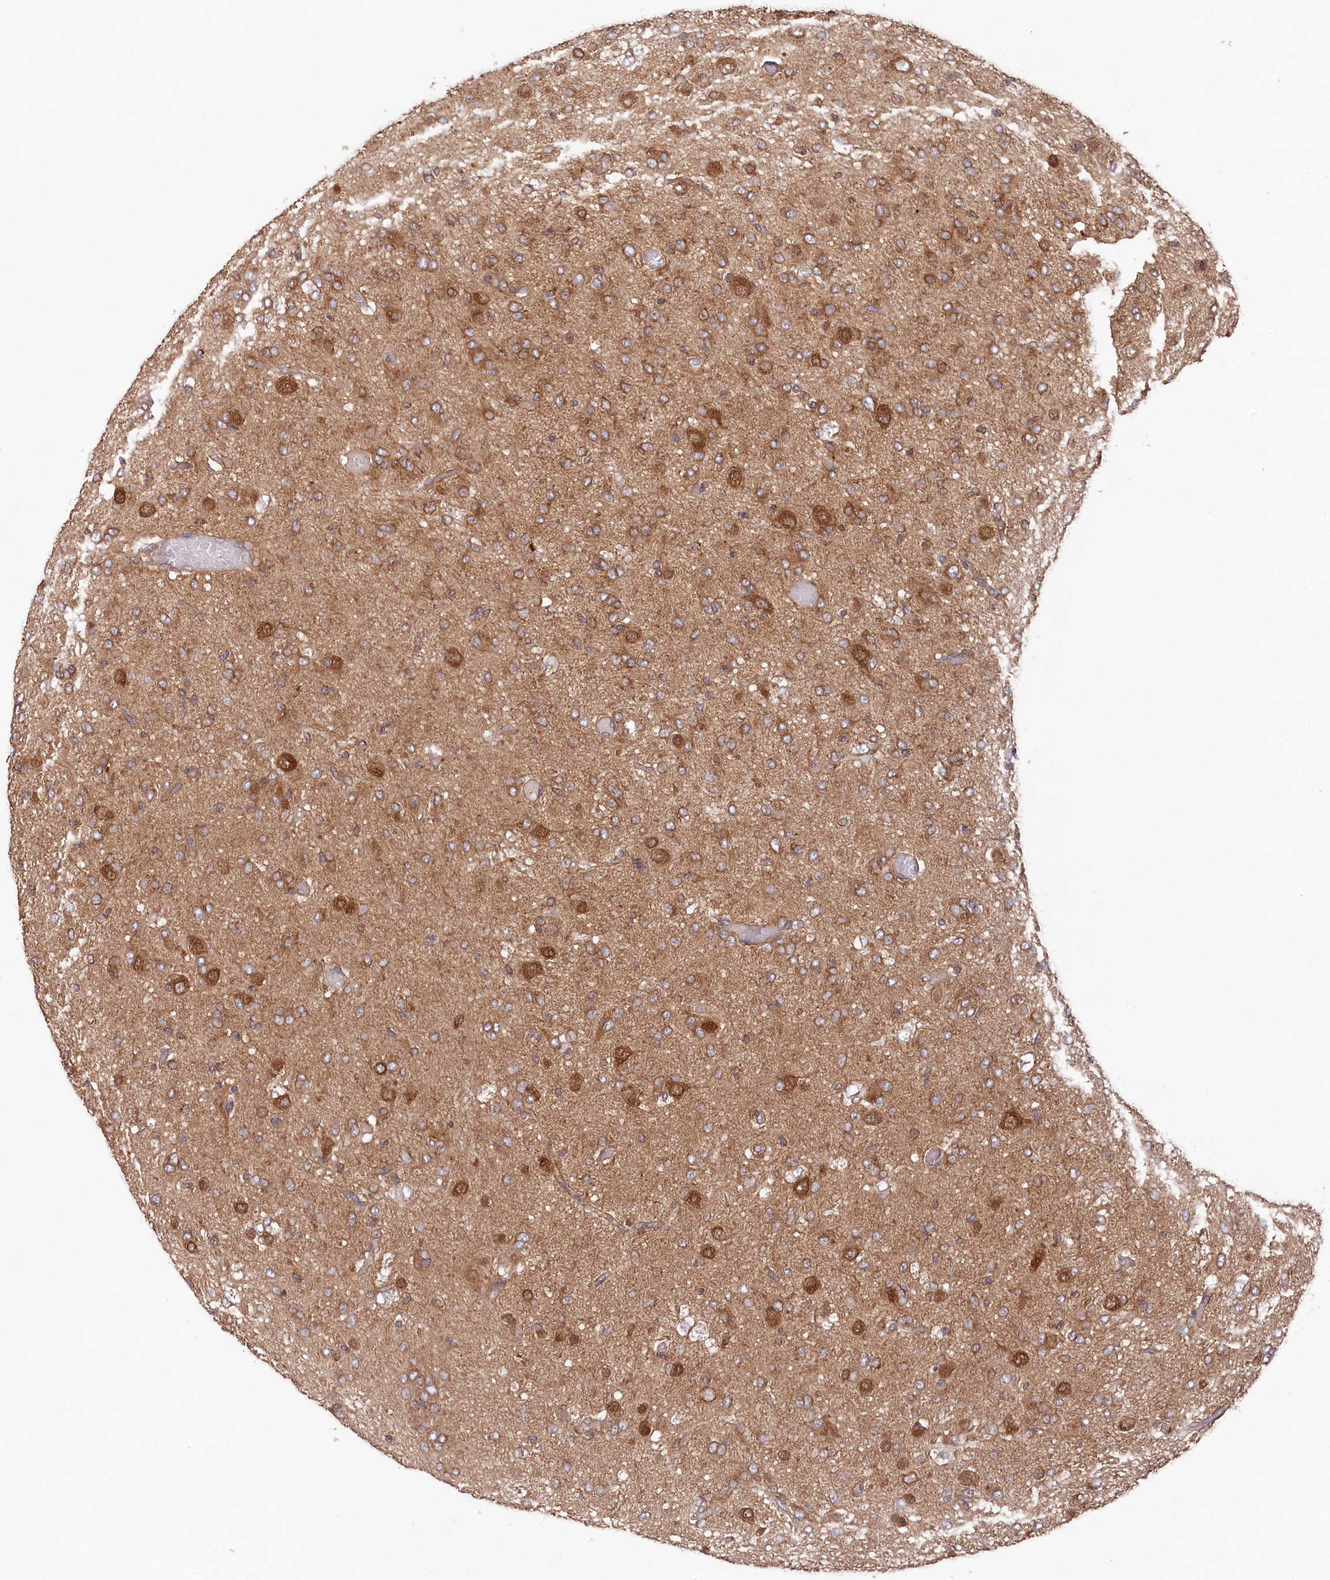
{"staining": {"intensity": "moderate", "quantity": ">75%", "location": "cytoplasmic/membranous"}, "tissue": "glioma", "cell_type": "Tumor cells", "image_type": "cancer", "snomed": [{"axis": "morphology", "description": "Glioma, malignant, High grade"}, {"axis": "topography", "description": "Brain"}], "caption": "Immunohistochemistry (IHC) (DAB (3,3'-diaminobenzidine)) staining of human high-grade glioma (malignant) exhibits moderate cytoplasmic/membranous protein positivity in about >75% of tumor cells.", "gene": "PPP1R21", "patient": {"sex": "female", "age": 59}}